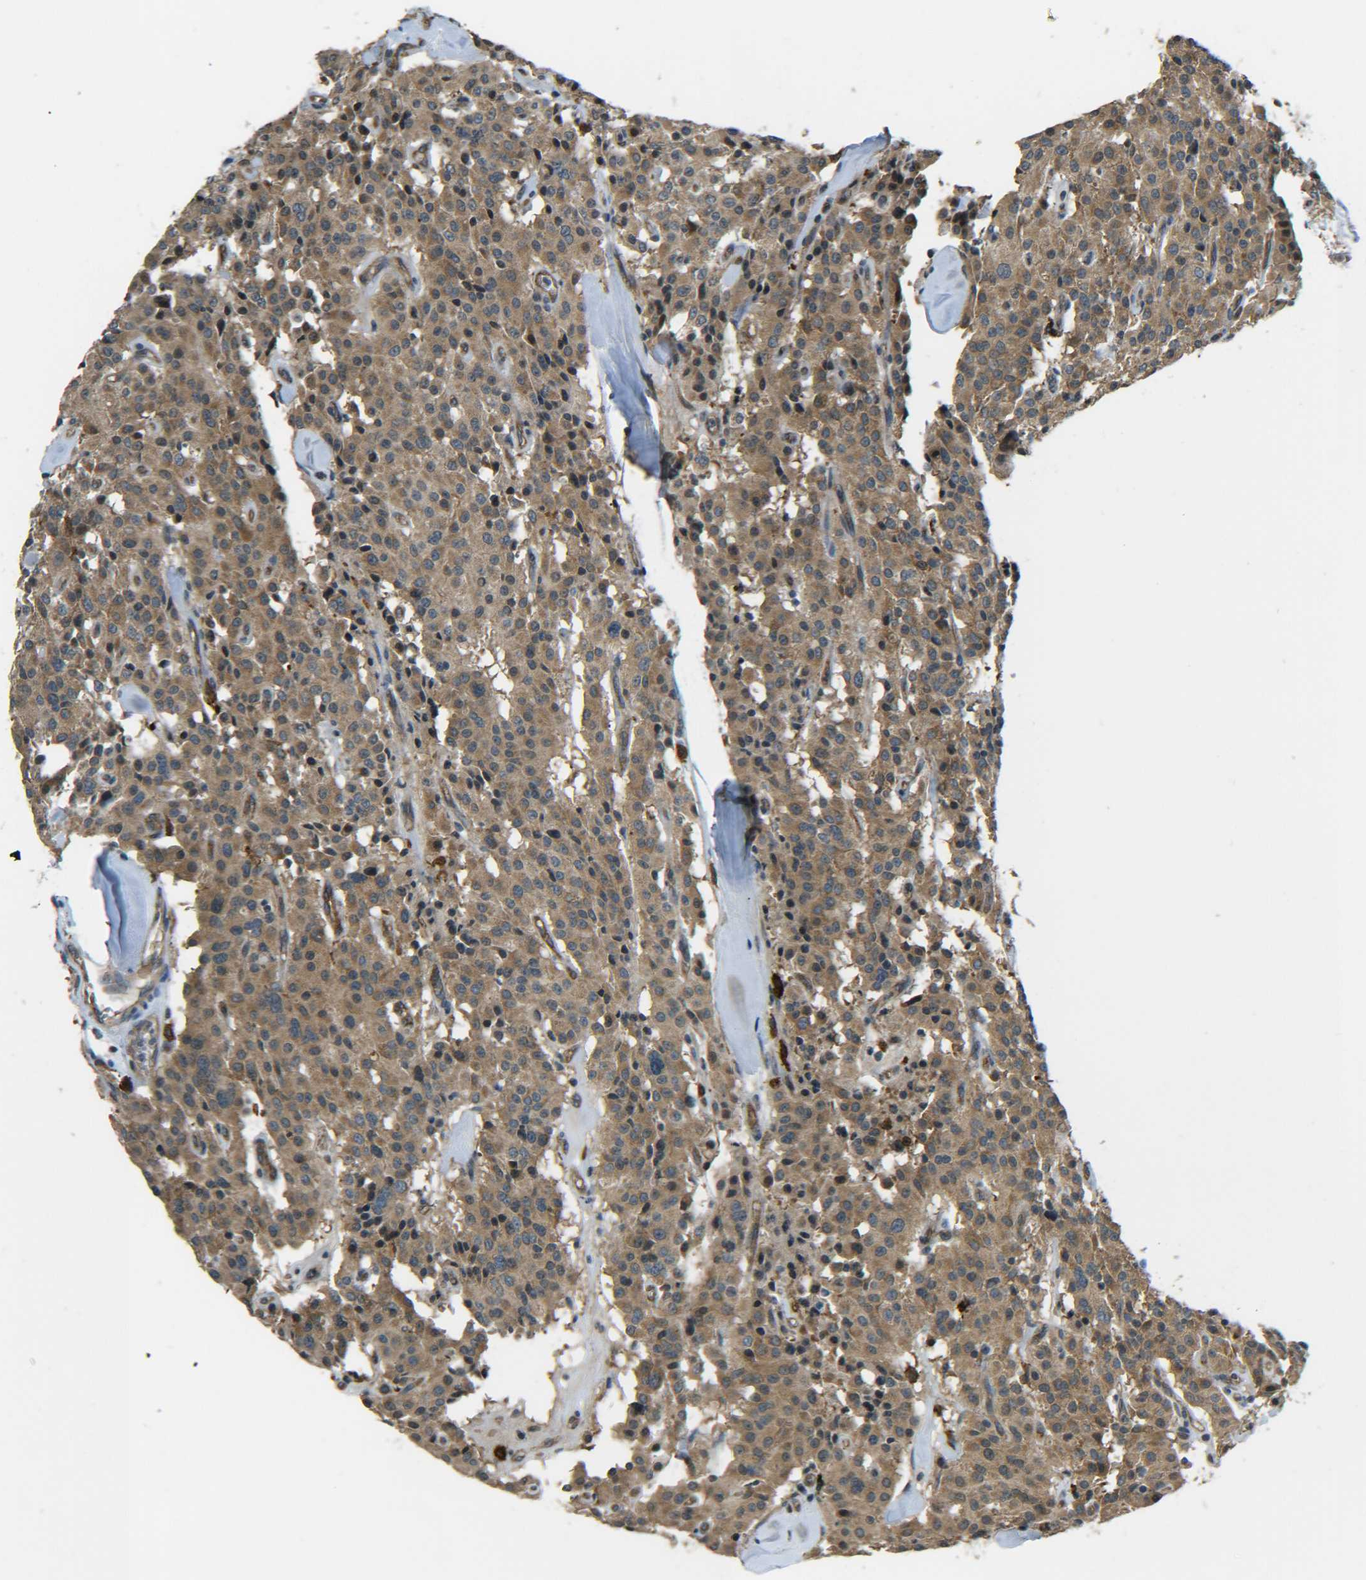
{"staining": {"intensity": "moderate", "quantity": ">75%", "location": "cytoplasmic/membranous"}, "tissue": "carcinoid", "cell_type": "Tumor cells", "image_type": "cancer", "snomed": [{"axis": "morphology", "description": "Carcinoid, malignant, NOS"}, {"axis": "topography", "description": "Lung"}], "caption": "This image displays immunohistochemistry staining of human carcinoid, with medium moderate cytoplasmic/membranous positivity in about >75% of tumor cells.", "gene": "DAB2", "patient": {"sex": "male", "age": 30}}